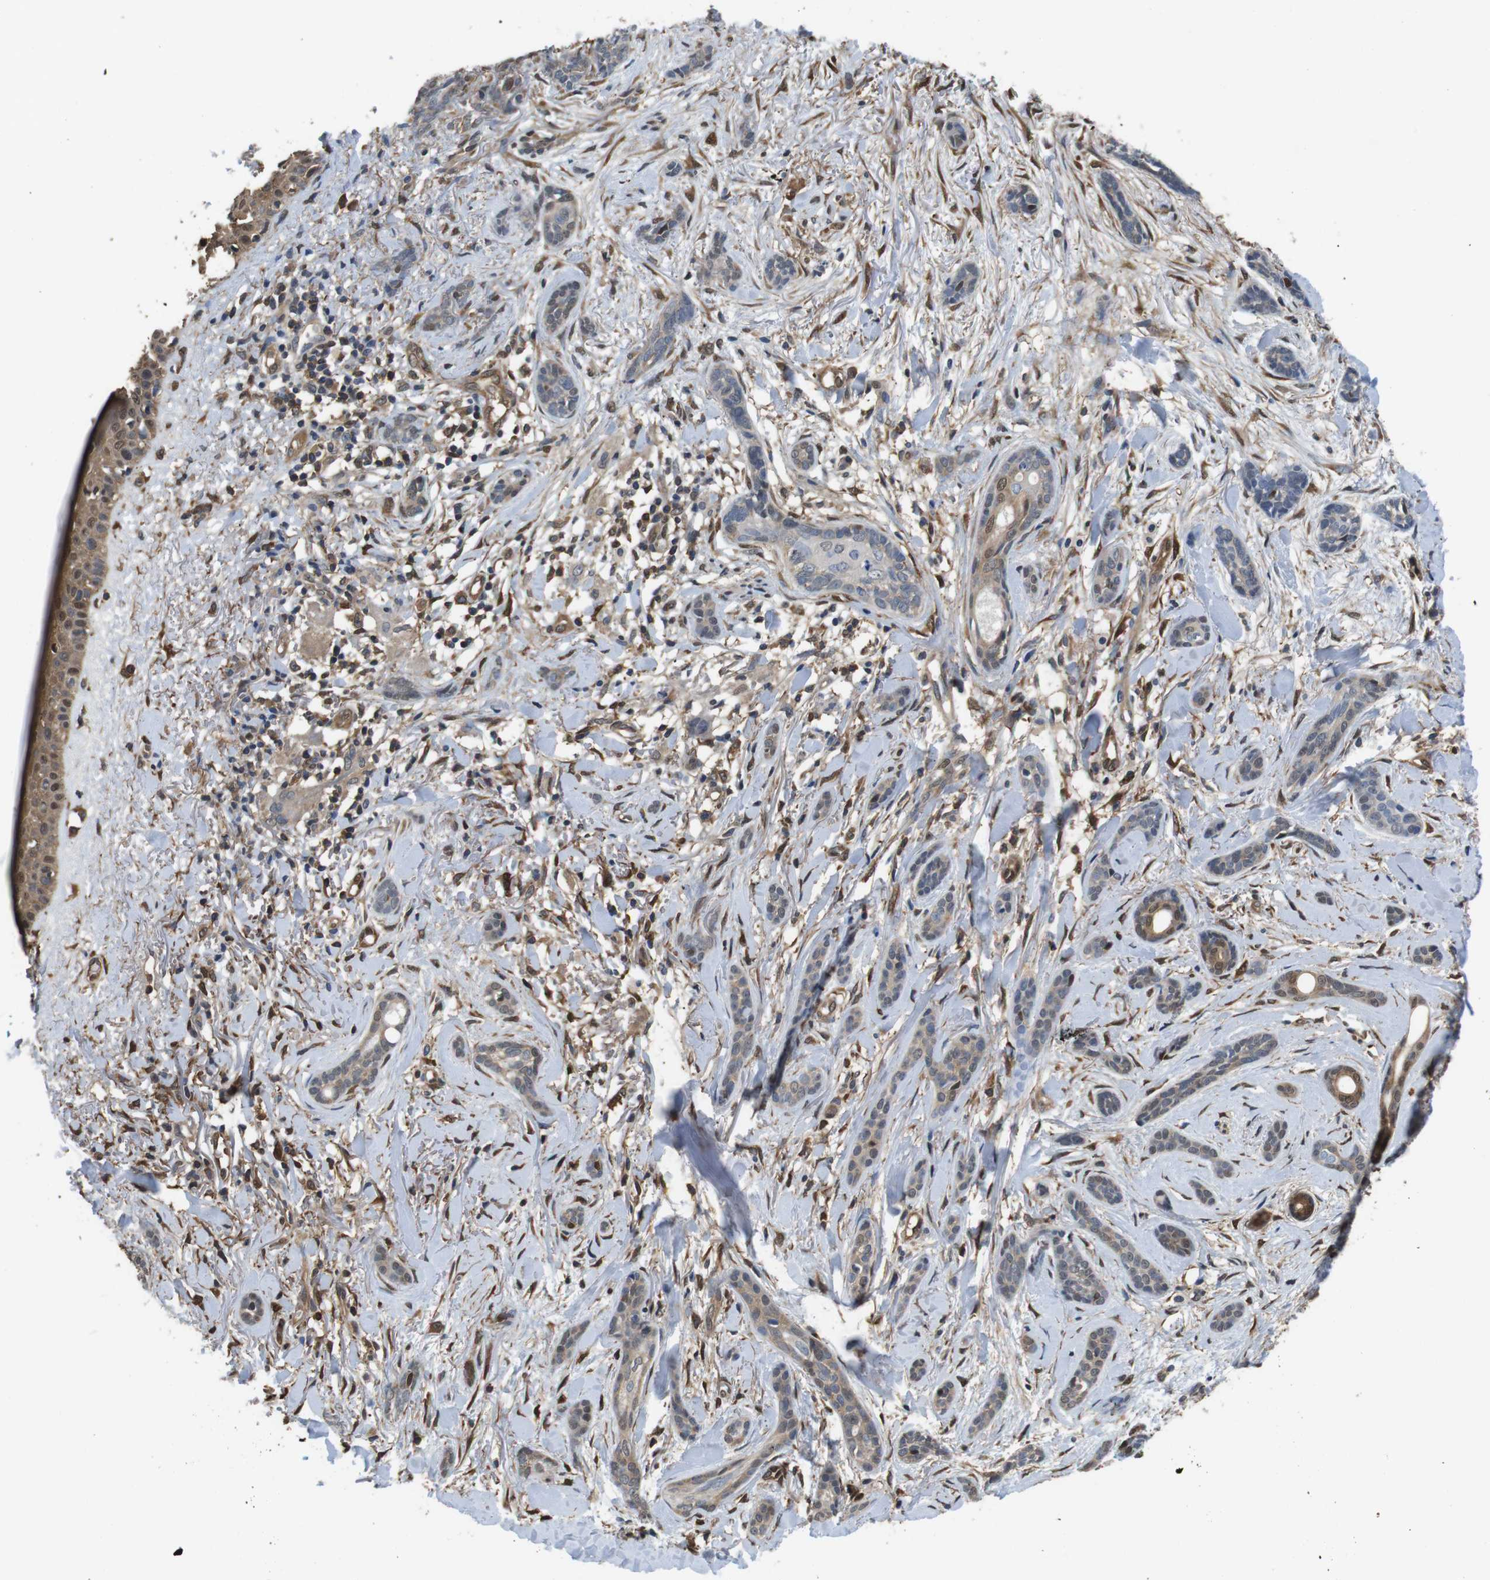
{"staining": {"intensity": "weak", "quantity": "<25%", "location": "cytoplasmic/membranous,nuclear"}, "tissue": "skin cancer", "cell_type": "Tumor cells", "image_type": "cancer", "snomed": [{"axis": "morphology", "description": "Basal cell carcinoma"}, {"axis": "morphology", "description": "Adnexal tumor, benign"}, {"axis": "topography", "description": "Skin"}], "caption": "Immunohistochemical staining of human basal cell carcinoma (skin) shows no significant staining in tumor cells.", "gene": "LDHA", "patient": {"sex": "female", "age": 42}}